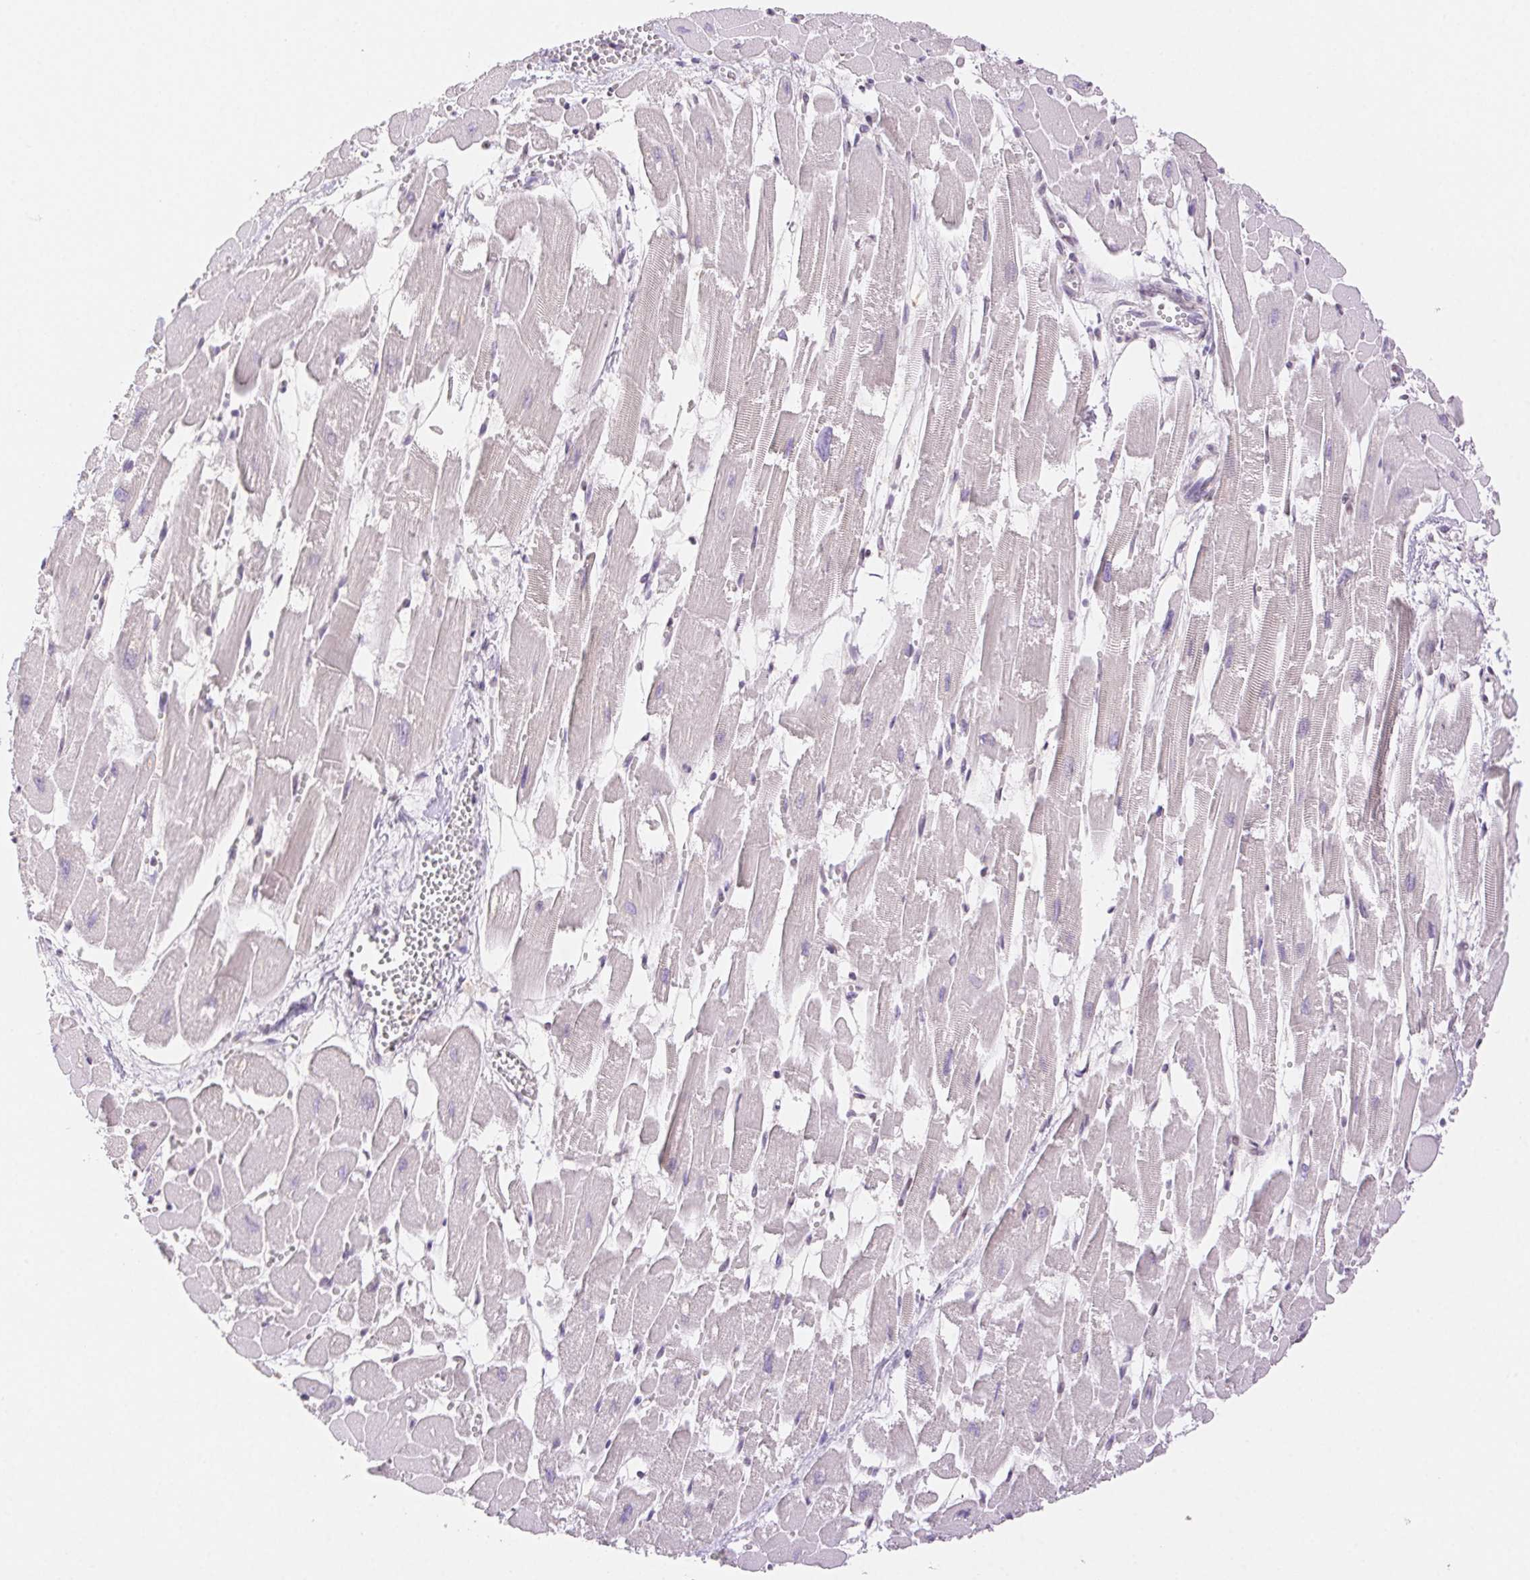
{"staining": {"intensity": "moderate", "quantity": "<25%", "location": "nuclear"}, "tissue": "heart muscle", "cell_type": "Cardiomyocytes", "image_type": "normal", "snomed": [{"axis": "morphology", "description": "Normal tissue, NOS"}, {"axis": "topography", "description": "Heart"}], "caption": "Immunohistochemistry micrograph of normal heart muscle stained for a protein (brown), which displays low levels of moderate nuclear expression in about <25% of cardiomyocytes.", "gene": "H2AZ1", "patient": {"sex": "female", "age": 52}}